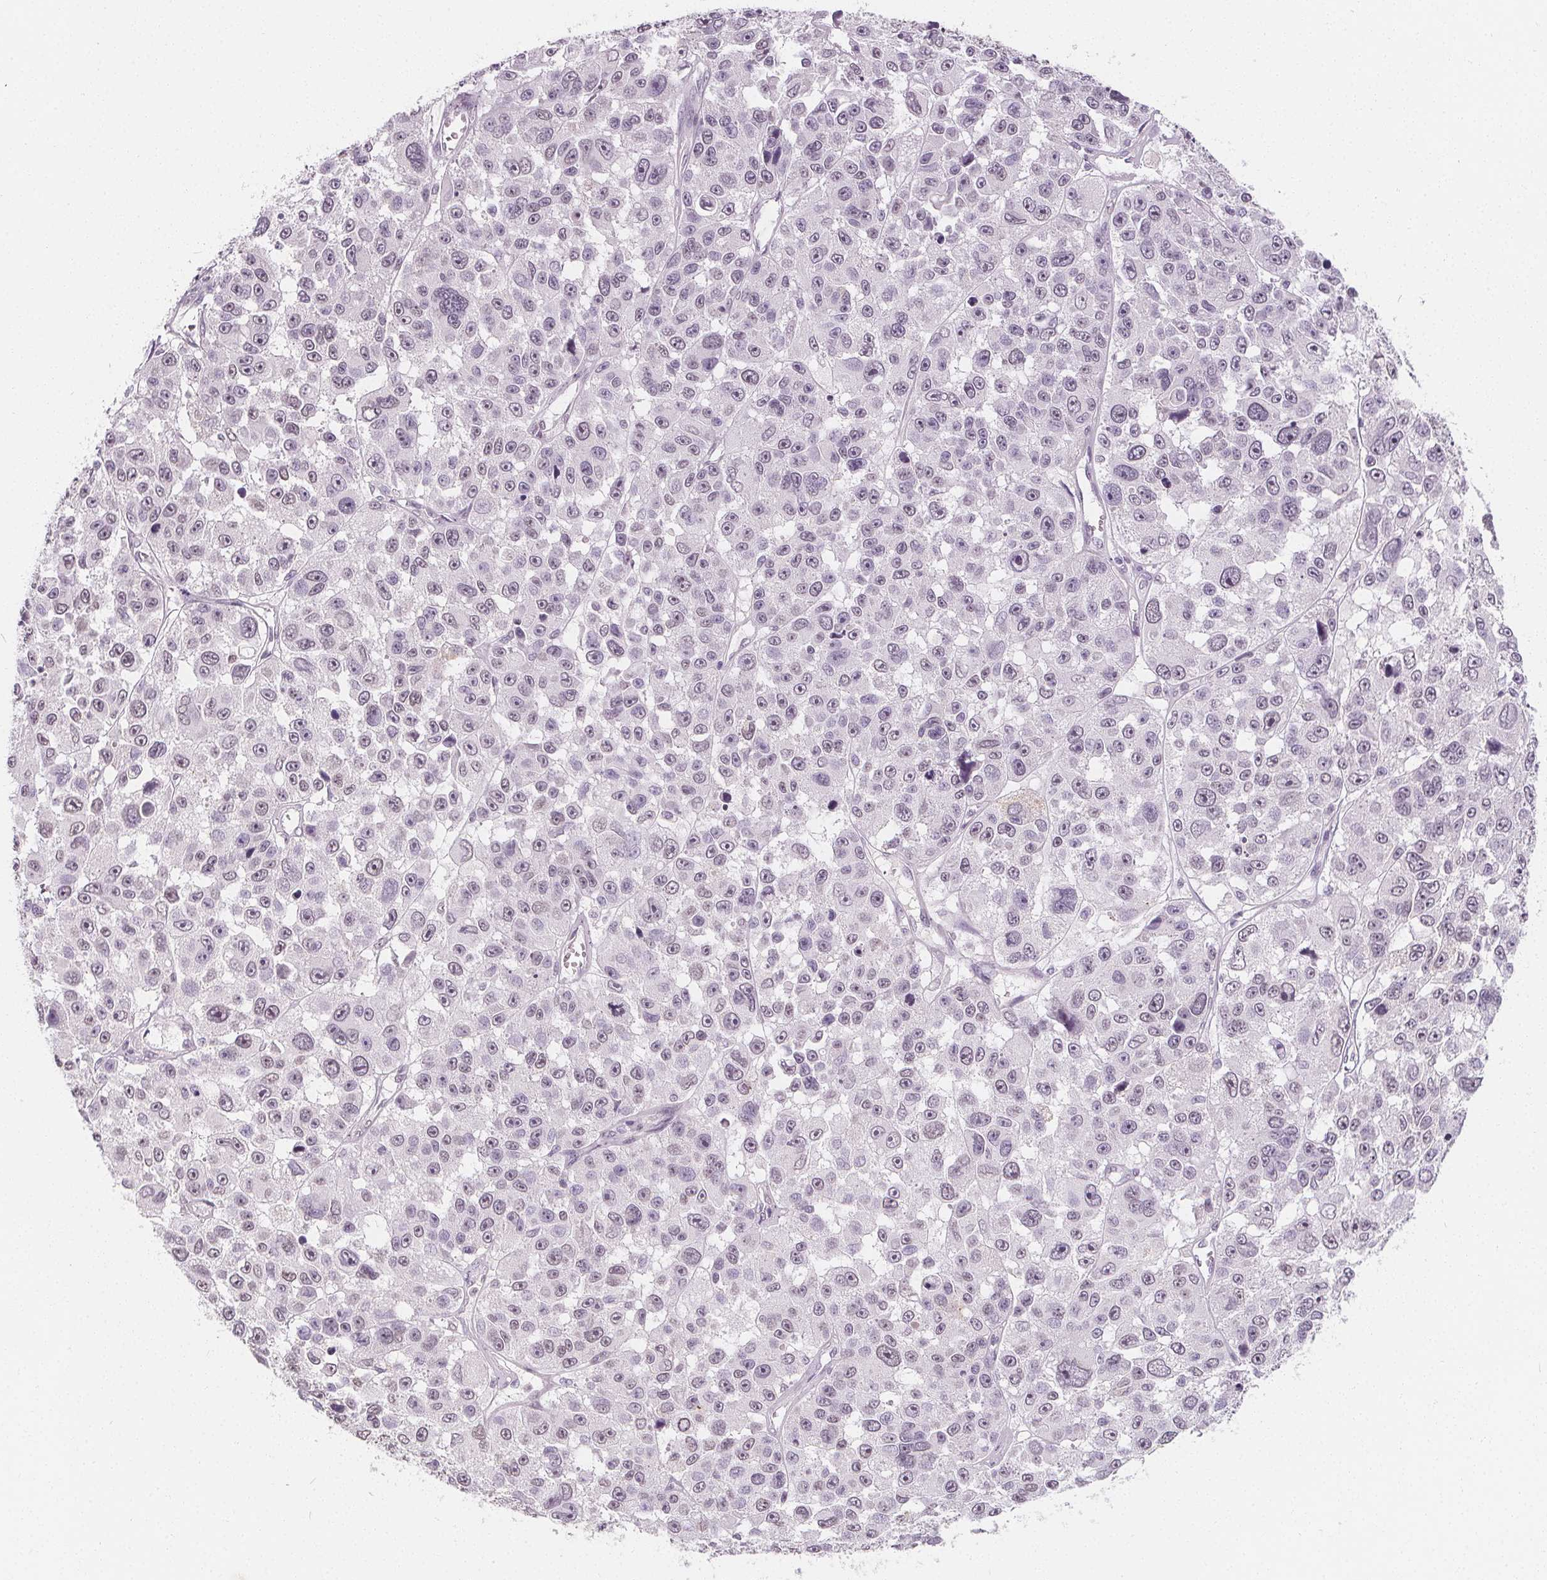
{"staining": {"intensity": "negative", "quantity": "none", "location": "none"}, "tissue": "melanoma", "cell_type": "Tumor cells", "image_type": "cancer", "snomed": [{"axis": "morphology", "description": "Malignant melanoma, NOS"}, {"axis": "topography", "description": "Skin"}], "caption": "IHC of melanoma demonstrates no positivity in tumor cells.", "gene": "DBX2", "patient": {"sex": "female", "age": 66}}